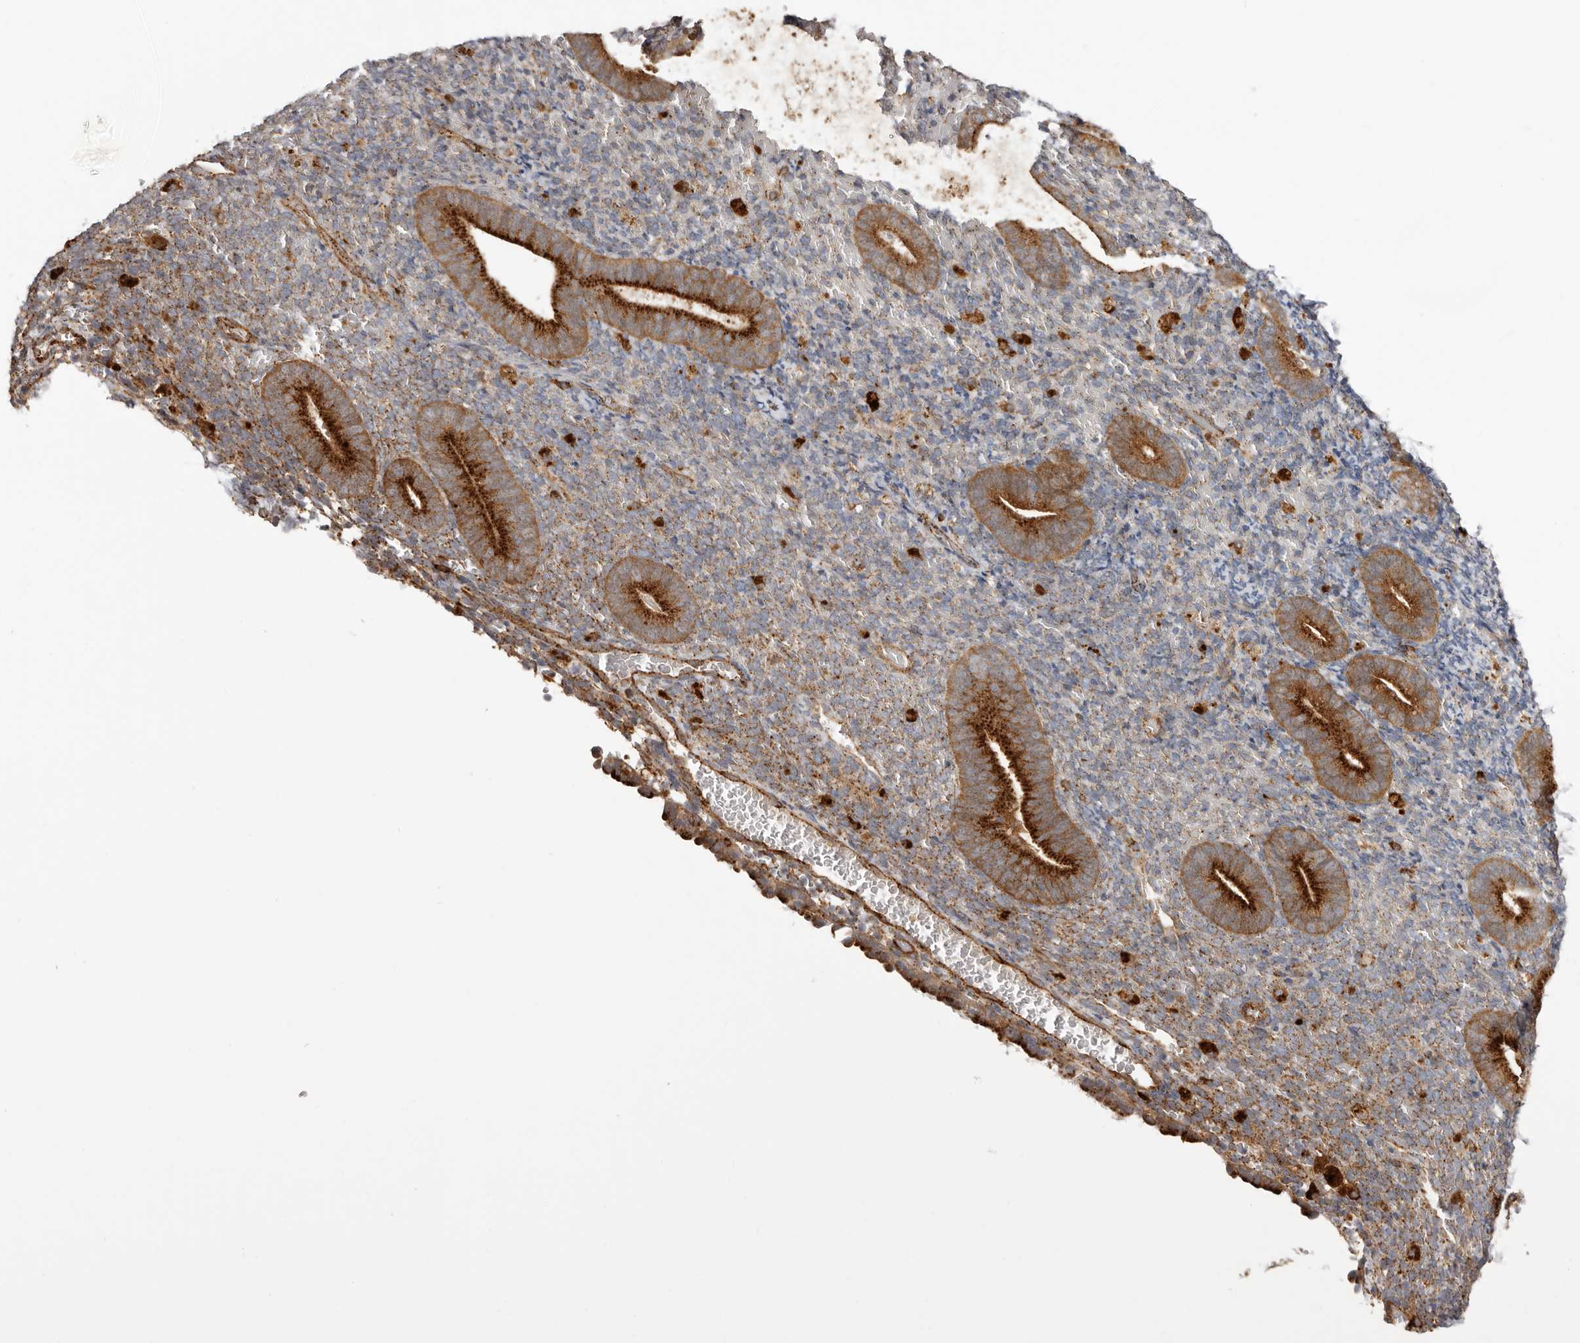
{"staining": {"intensity": "moderate", "quantity": "25%-75%", "location": "cytoplasmic/membranous"}, "tissue": "endometrium", "cell_type": "Cells in endometrial stroma", "image_type": "normal", "snomed": [{"axis": "morphology", "description": "Normal tissue, NOS"}, {"axis": "topography", "description": "Endometrium"}], "caption": "A medium amount of moderate cytoplasmic/membranous staining is identified in approximately 25%-75% of cells in endometrial stroma in normal endometrium. The protein is stained brown, and the nuclei are stained in blue (DAB (3,3'-diaminobenzidine) IHC with brightfield microscopy, high magnification).", "gene": "GRN", "patient": {"sex": "female", "age": 51}}